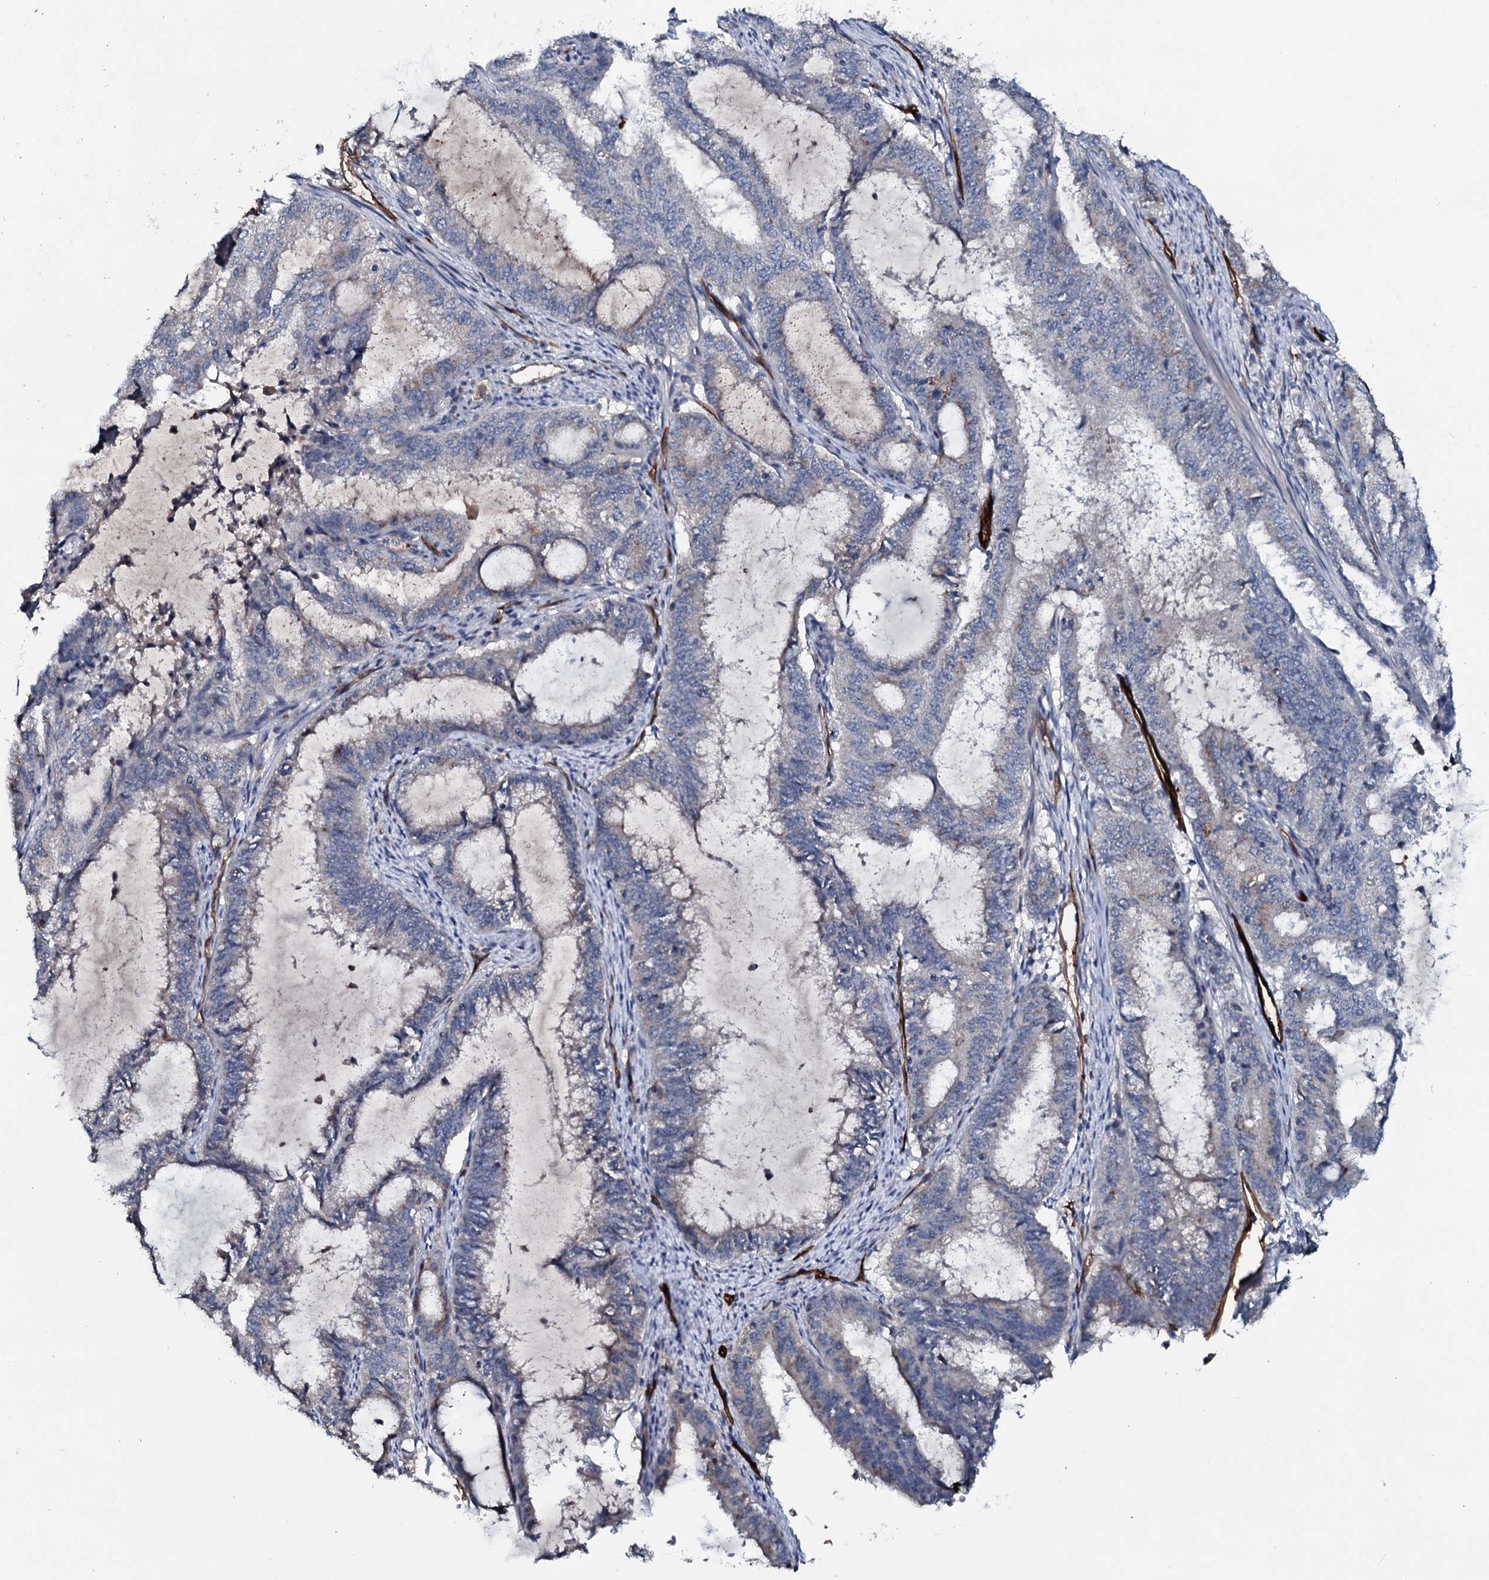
{"staining": {"intensity": "negative", "quantity": "none", "location": "none"}, "tissue": "endometrial cancer", "cell_type": "Tumor cells", "image_type": "cancer", "snomed": [{"axis": "morphology", "description": "Adenocarcinoma, NOS"}, {"axis": "topography", "description": "Endometrium"}], "caption": "A photomicrograph of human endometrial cancer (adenocarcinoma) is negative for staining in tumor cells. (Immunohistochemistry, brightfield microscopy, high magnification).", "gene": "CLEC14A", "patient": {"sex": "female", "age": 51}}